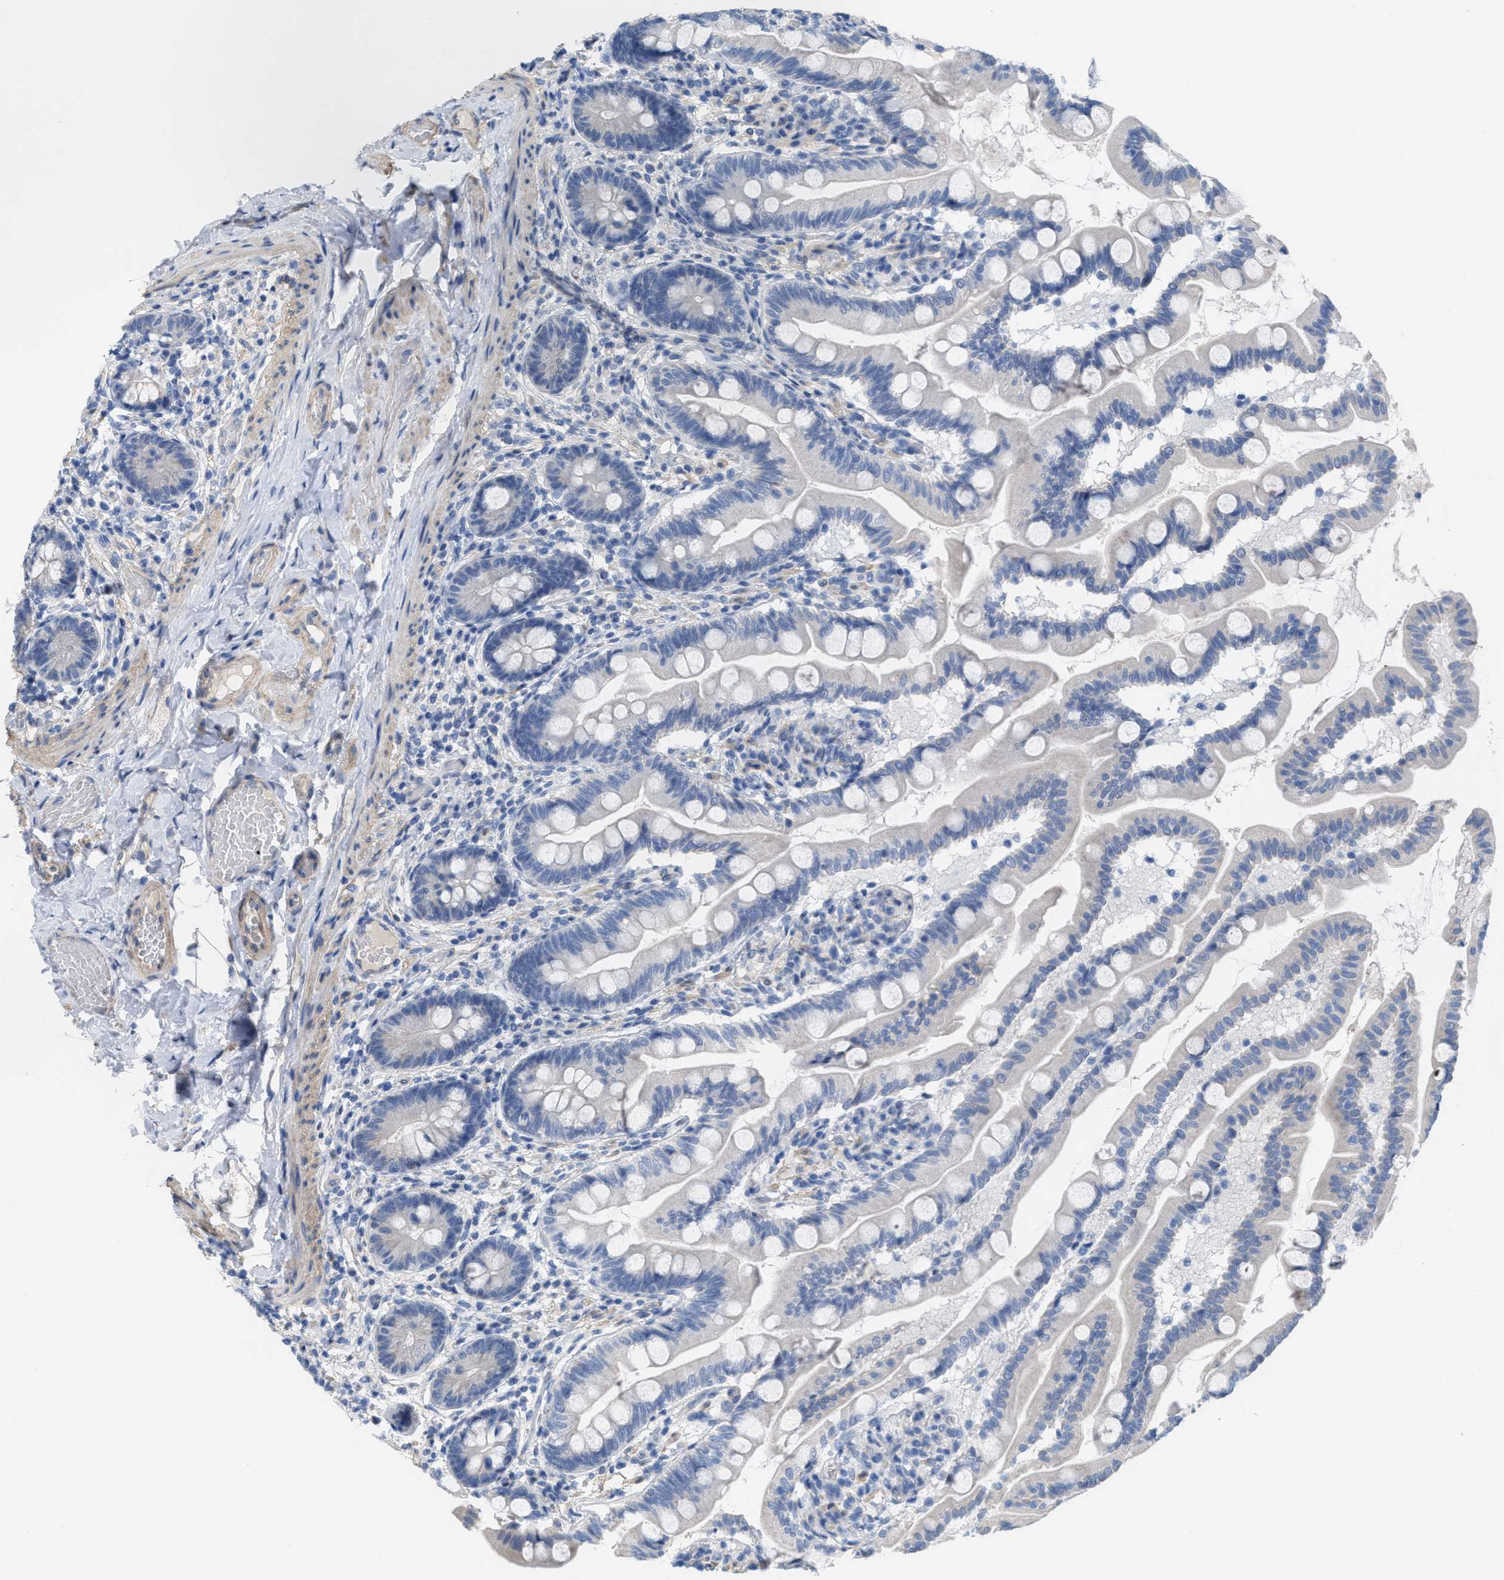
{"staining": {"intensity": "negative", "quantity": "none", "location": "none"}, "tissue": "small intestine", "cell_type": "Glandular cells", "image_type": "normal", "snomed": [{"axis": "morphology", "description": "Normal tissue, NOS"}, {"axis": "topography", "description": "Small intestine"}], "caption": "Immunohistochemistry micrograph of normal small intestine stained for a protein (brown), which reveals no expression in glandular cells. The staining was performed using DAB to visualize the protein expression in brown, while the nuclei were stained in blue with hematoxylin (Magnification: 20x).", "gene": "CPA2", "patient": {"sex": "female", "age": 56}}